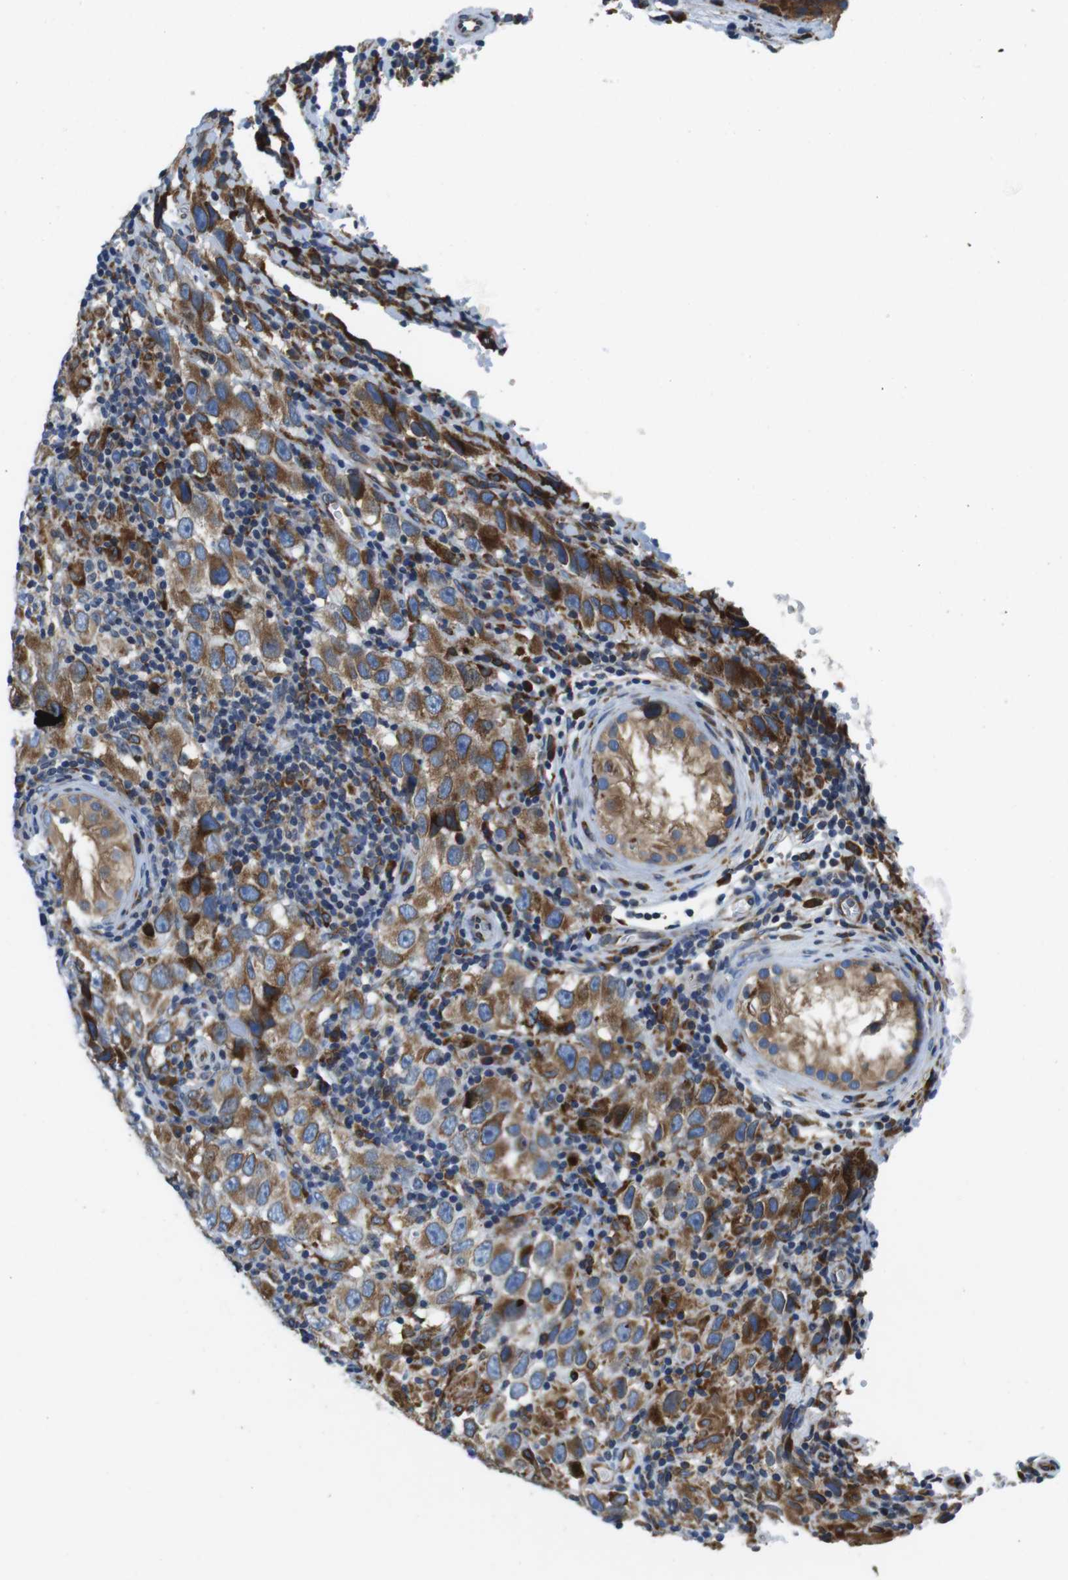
{"staining": {"intensity": "moderate", "quantity": ">75%", "location": "cytoplasmic/membranous"}, "tissue": "testis cancer", "cell_type": "Tumor cells", "image_type": "cancer", "snomed": [{"axis": "morphology", "description": "Carcinoma, Embryonal, NOS"}, {"axis": "topography", "description": "Testis"}], "caption": "Testis embryonal carcinoma tissue demonstrates moderate cytoplasmic/membranous positivity in about >75% of tumor cells (DAB (3,3'-diaminobenzidine) = brown stain, brightfield microscopy at high magnification).", "gene": "UGGT1", "patient": {"sex": "male", "age": 21}}